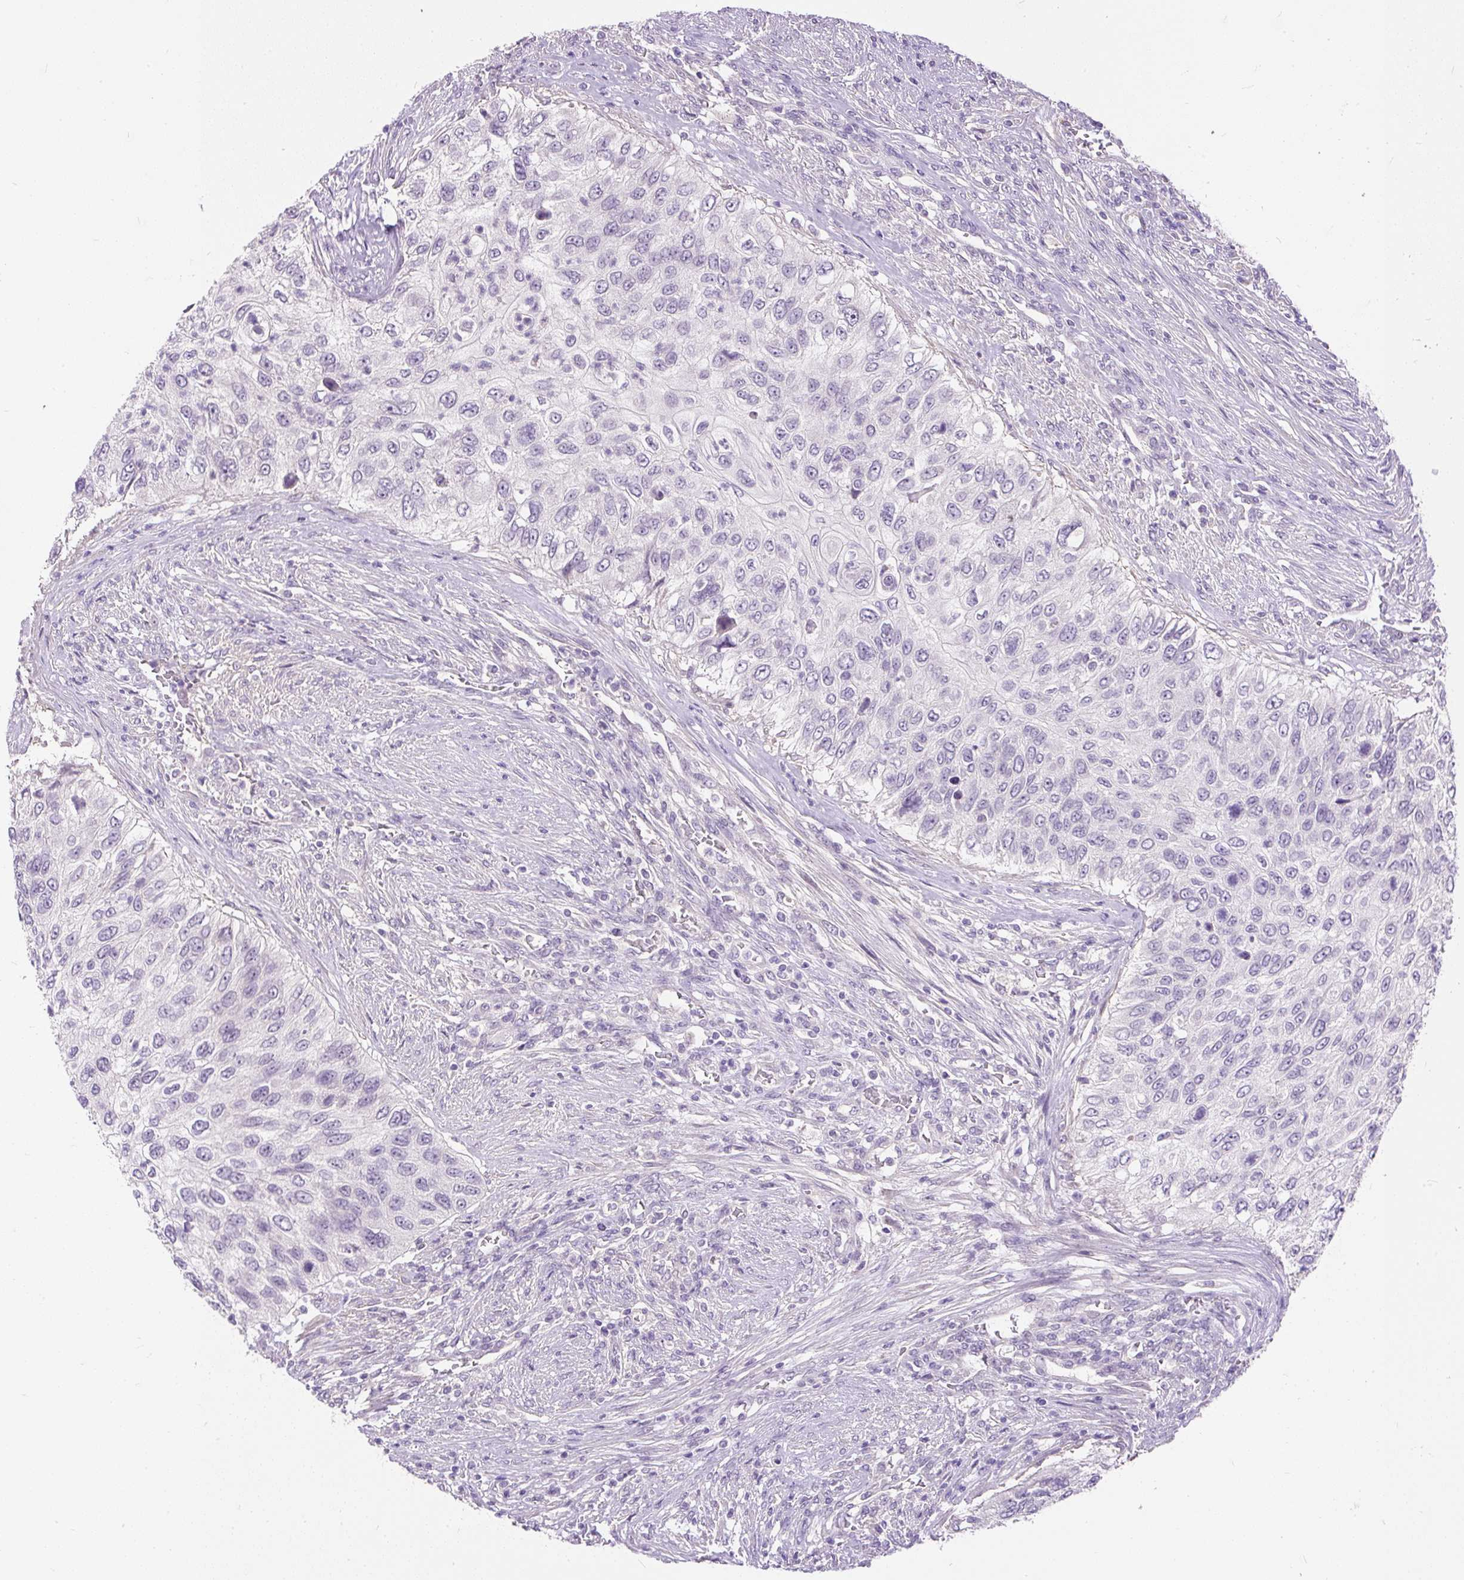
{"staining": {"intensity": "negative", "quantity": "none", "location": "none"}, "tissue": "urothelial cancer", "cell_type": "Tumor cells", "image_type": "cancer", "snomed": [{"axis": "morphology", "description": "Urothelial carcinoma, High grade"}, {"axis": "topography", "description": "Urinary bladder"}], "caption": "Image shows no significant protein expression in tumor cells of urothelial cancer. (Immunohistochemistry (ihc), brightfield microscopy, high magnification).", "gene": "KRTAP20-3", "patient": {"sex": "female", "age": 60}}